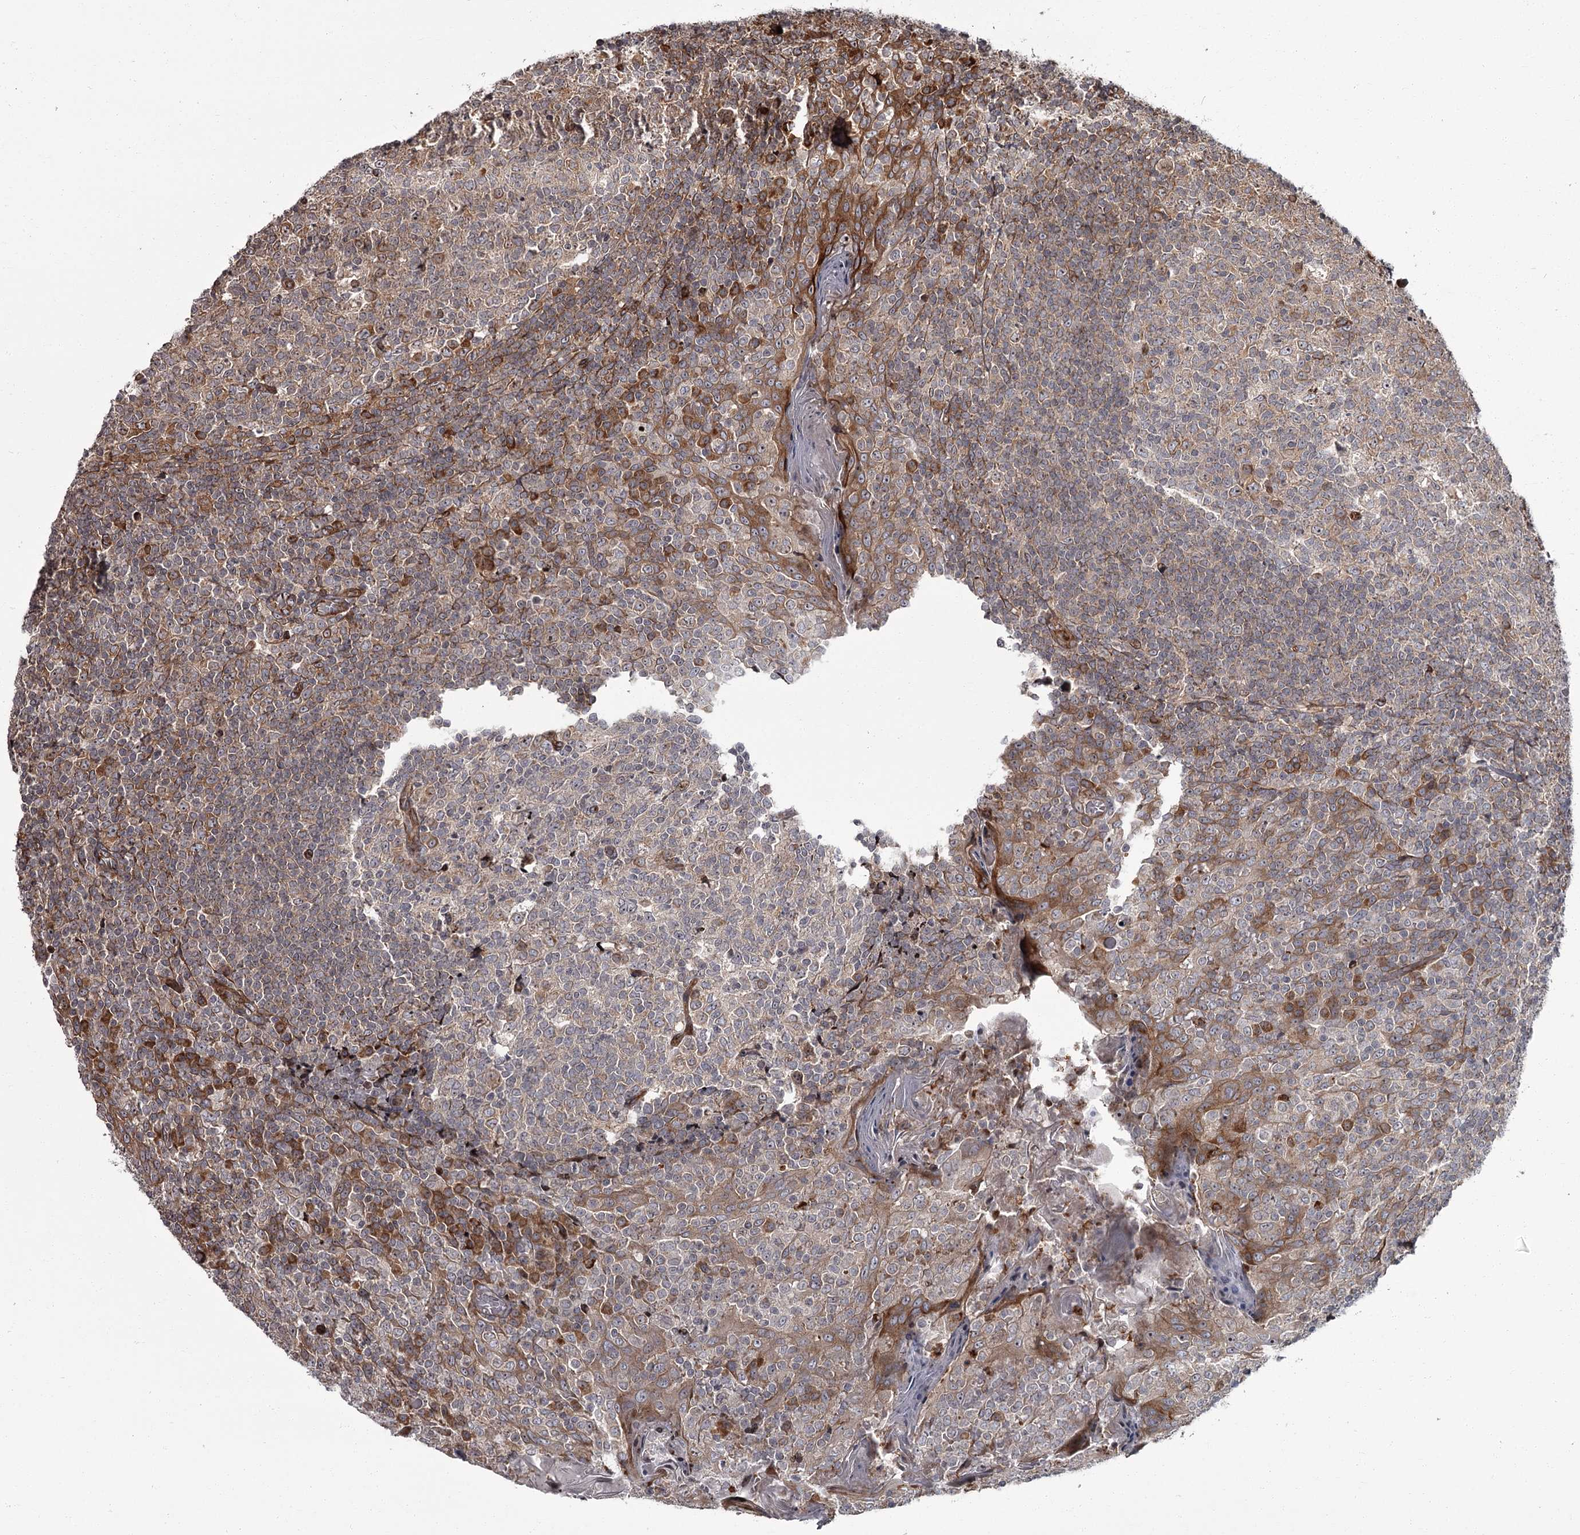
{"staining": {"intensity": "moderate", "quantity": "25%-75%", "location": "cytoplasmic/membranous"}, "tissue": "tonsil", "cell_type": "Germinal center cells", "image_type": "normal", "snomed": [{"axis": "morphology", "description": "Normal tissue, NOS"}, {"axis": "topography", "description": "Tonsil"}], "caption": "Immunohistochemistry (IHC) image of normal human tonsil stained for a protein (brown), which reveals medium levels of moderate cytoplasmic/membranous expression in approximately 25%-75% of germinal center cells.", "gene": "THAP9", "patient": {"sex": "female", "age": 19}}